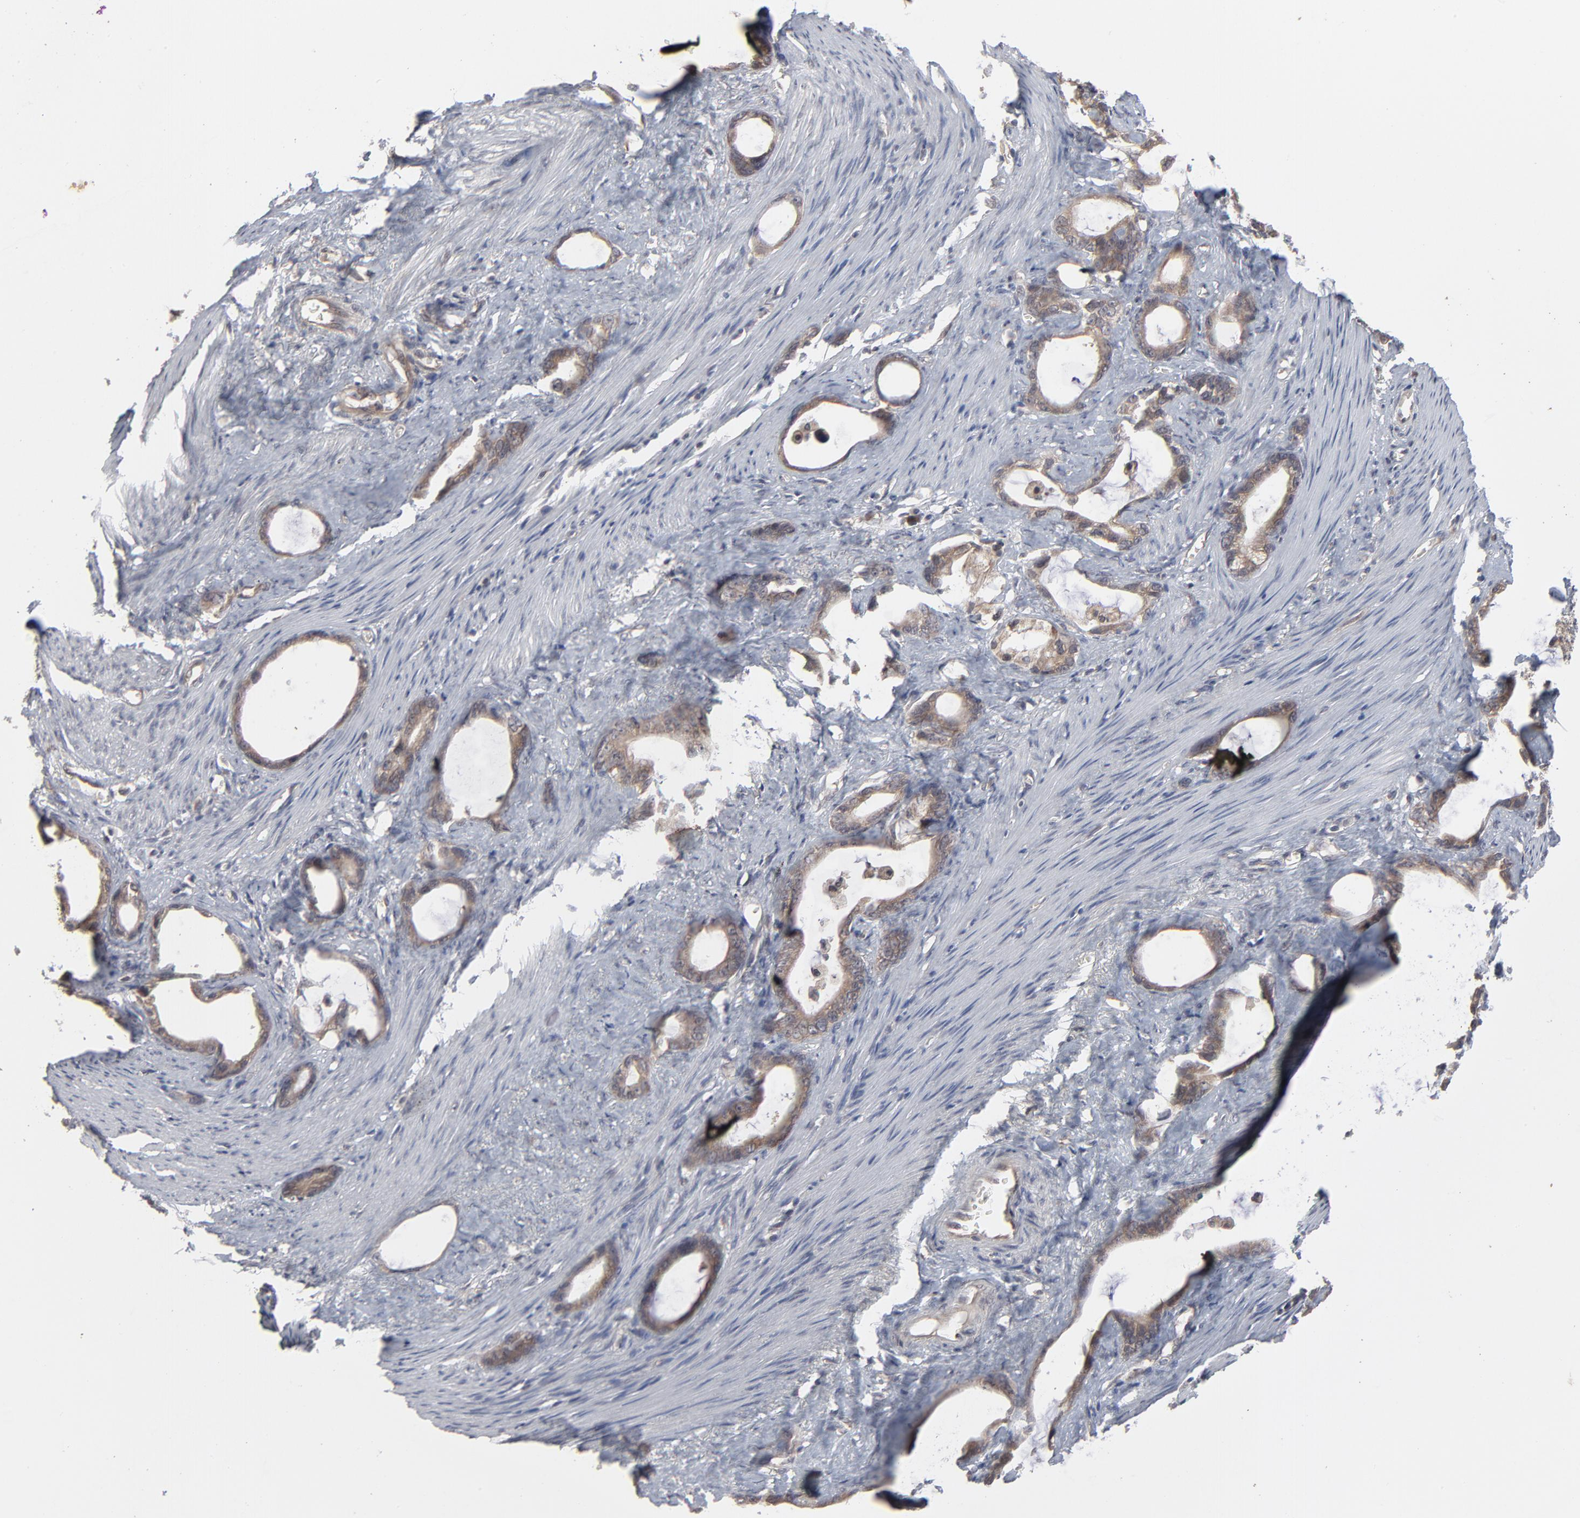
{"staining": {"intensity": "weak", "quantity": ">75%", "location": "cytoplasmic/membranous"}, "tissue": "stomach cancer", "cell_type": "Tumor cells", "image_type": "cancer", "snomed": [{"axis": "morphology", "description": "Adenocarcinoma, NOS"}, {"axis": "topography", "description": "Stomach"}], "caption": "This is a micrograph of immunohistochemistry staining of adenocarcinoma (stomach), which shows weak staining in the cytoplasmic/membranous of tumor cells.", "gene": "SCFD1", "patient": {"sex": "female", "age": 75}}